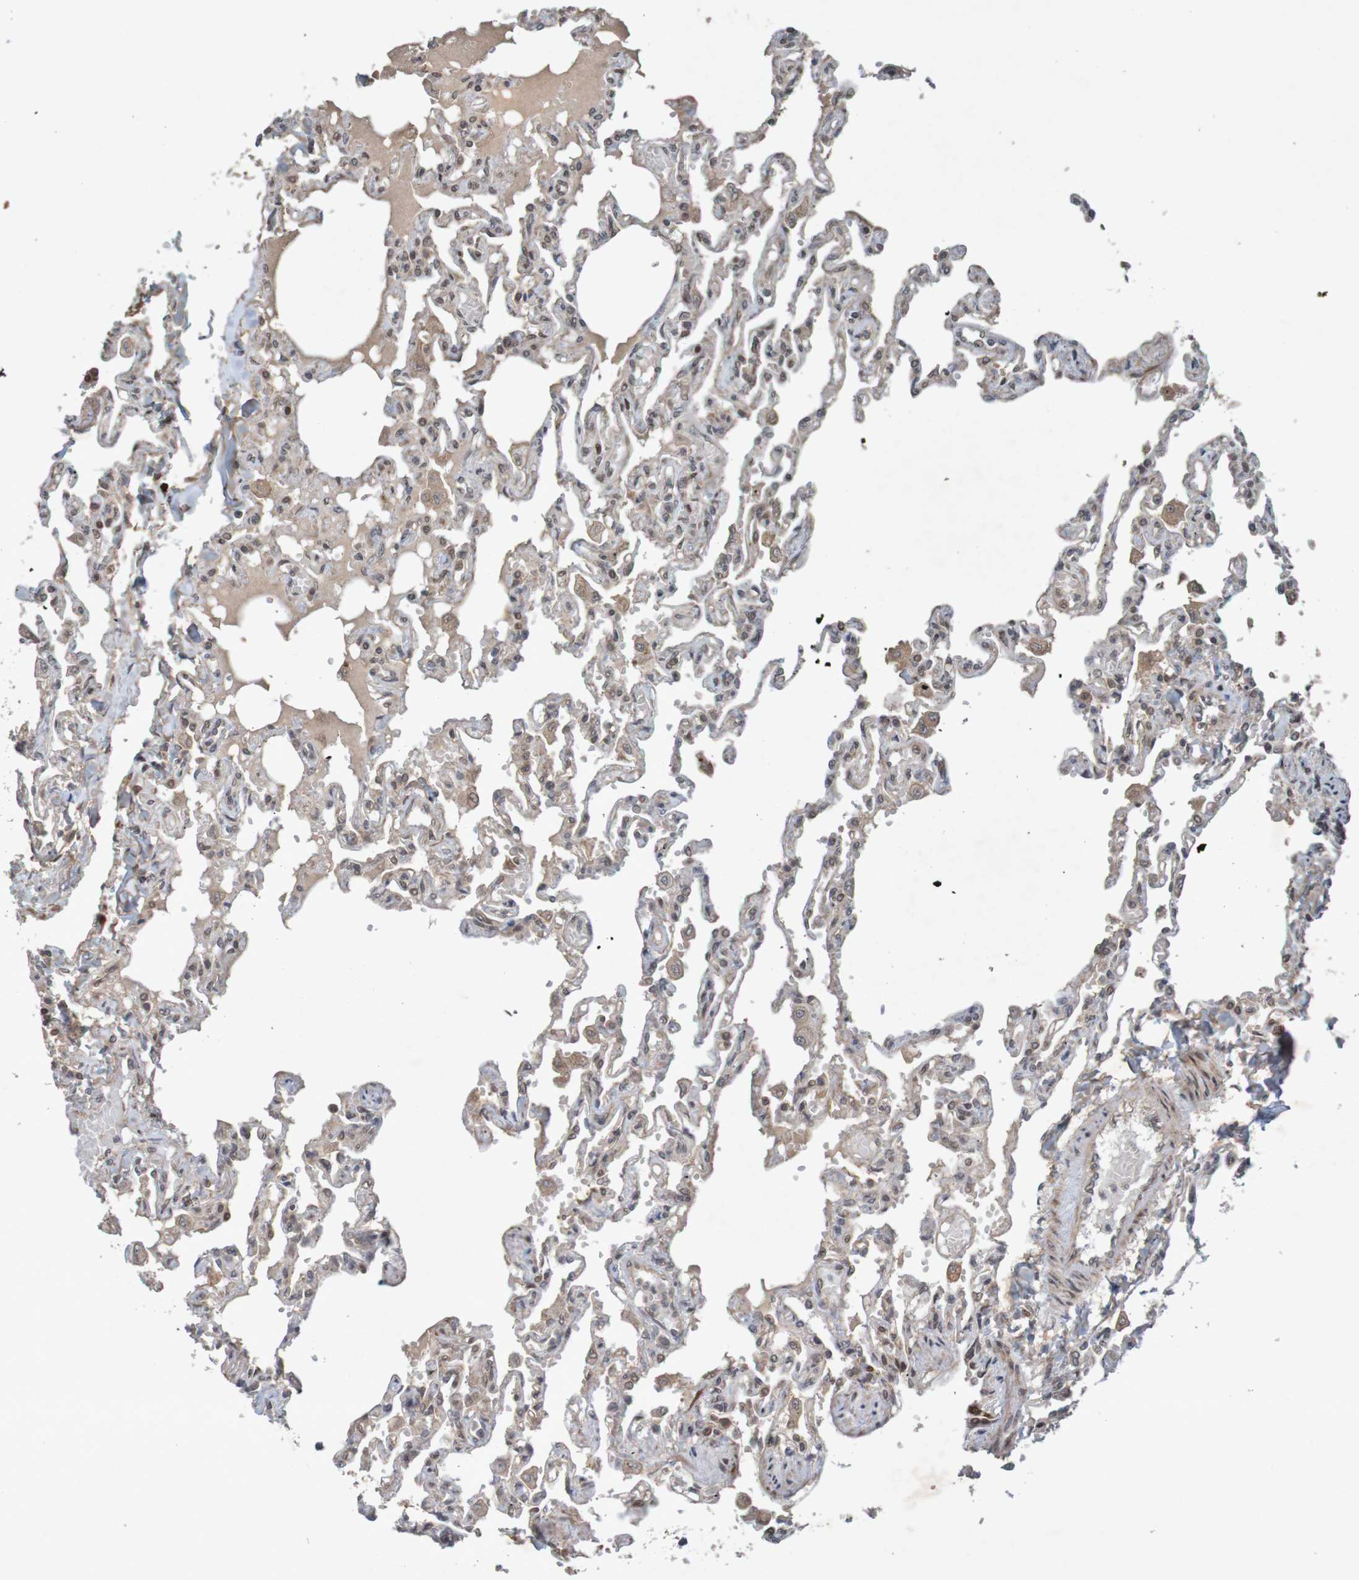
{"staining": {"intensity": "weak", "quantity": ">75%", "location": "cytoplasmic/membranous"}, "tissue": "lung", "cell_type": "Alveolar cells", "image_type": "normal", "snomed": [{"axis": "morphology", "description": "Normal tissue, NOS"}, {"axis": "topography", "description": "Lung"}], "caption": "Lung stained with immunohistochemistry (IHC) exhibits weak cytoplasmic/membranous expression in approximately >75% of alveolar cells.", "gene": "ARHGEF11", "patient": {"sex": "male", "age": 21}}